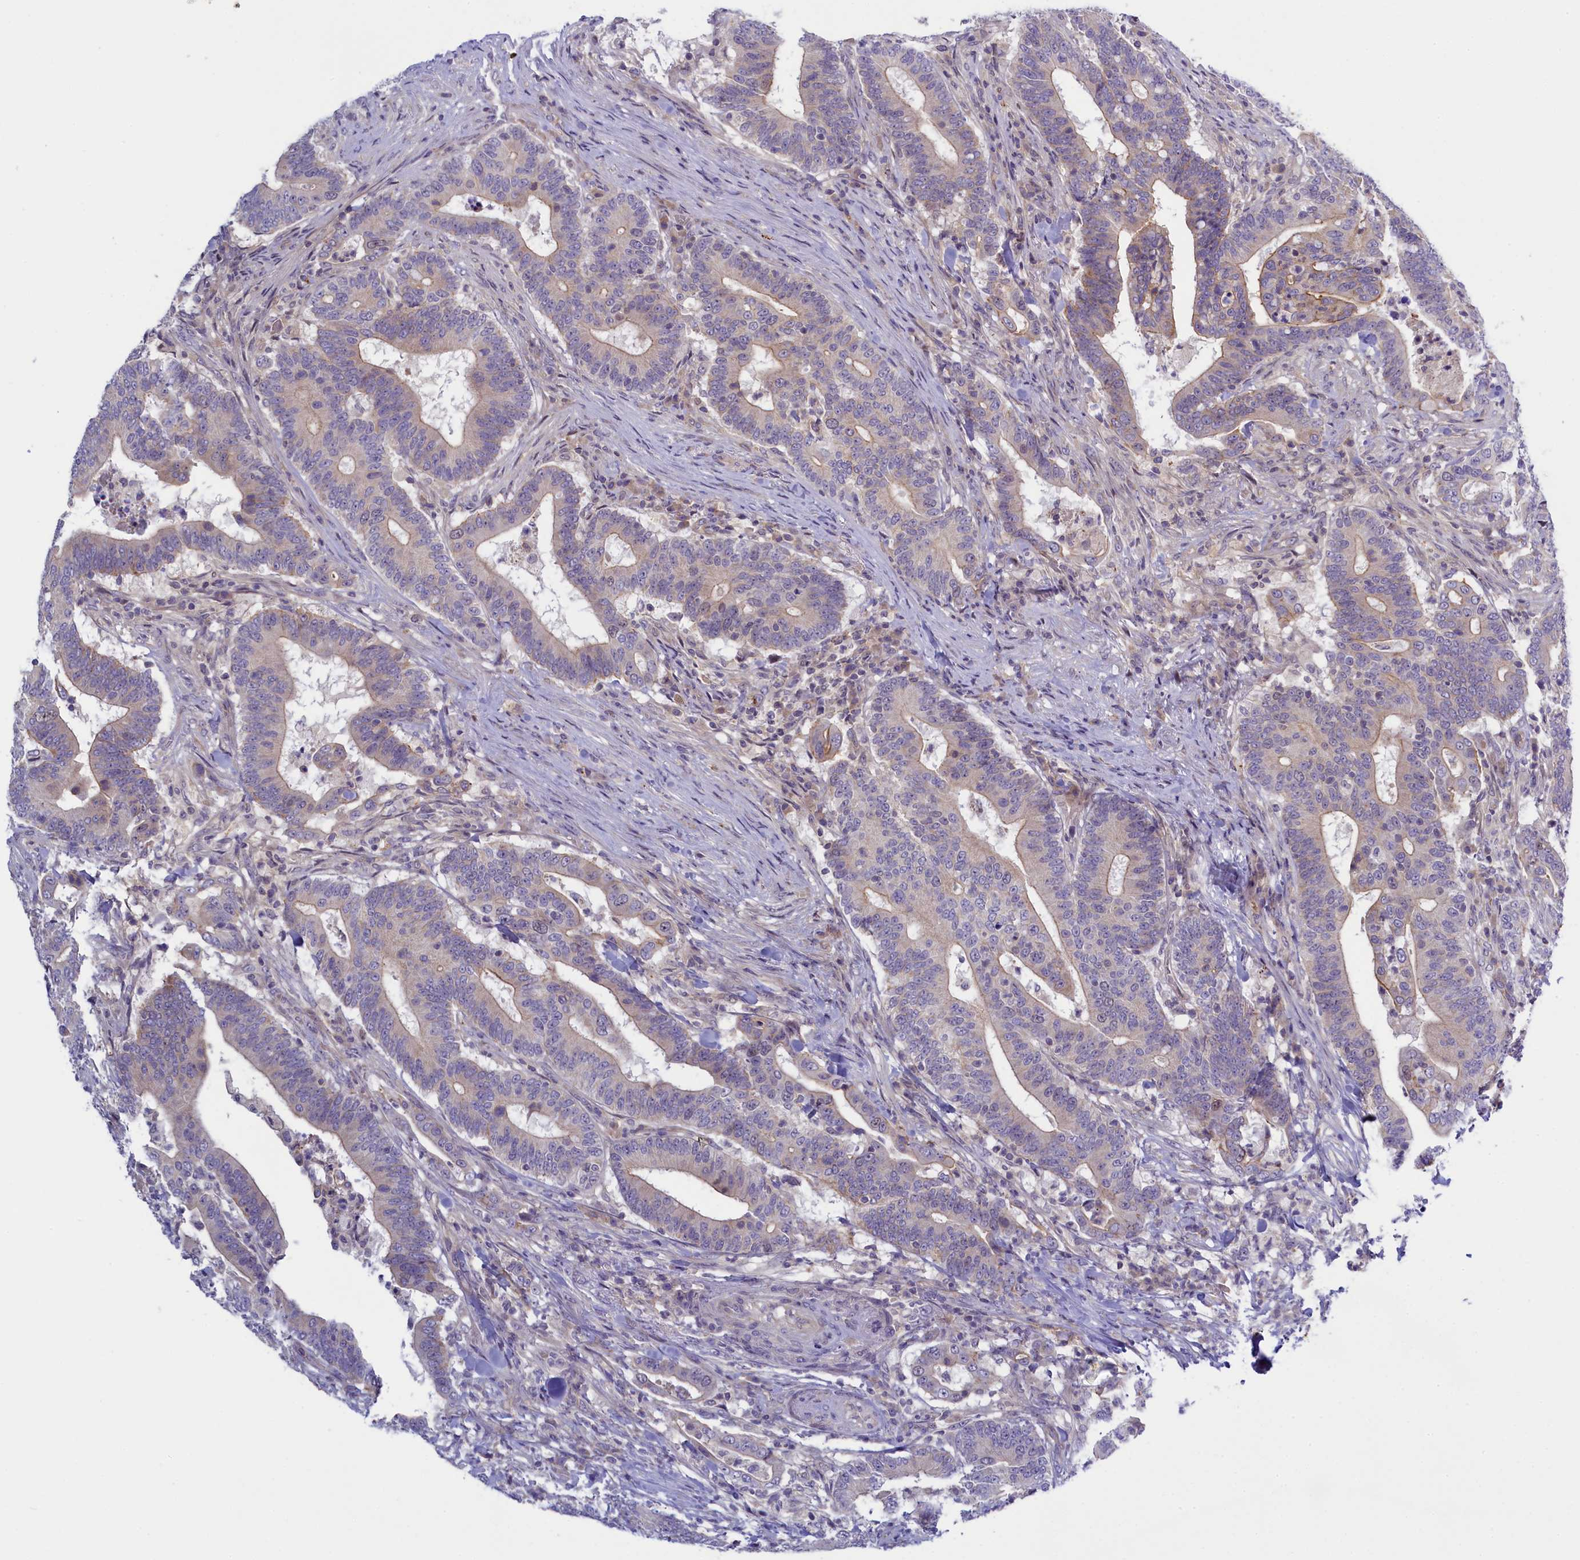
{"staining": {"intensity": "weak", "quantity": "<25%", "location": "cytoplasmic/membranous"}, "tissue": "colorectal cancer", "cell_type": "Tumor cells", "image_type": "cancer", "snomed": [{"axis": "morphology", "description": "Adenocarcinoma, NOS"}, {"axis": "topography", "description": "Colon"}], "caption": "Adenocarcinoma (colorectal) stained for a protein using immunohistochemistry (IHC) demonstrates no positivity tumor cells.", "gene": "CCL23", "patient": {"sex": "female", "age": 66}}